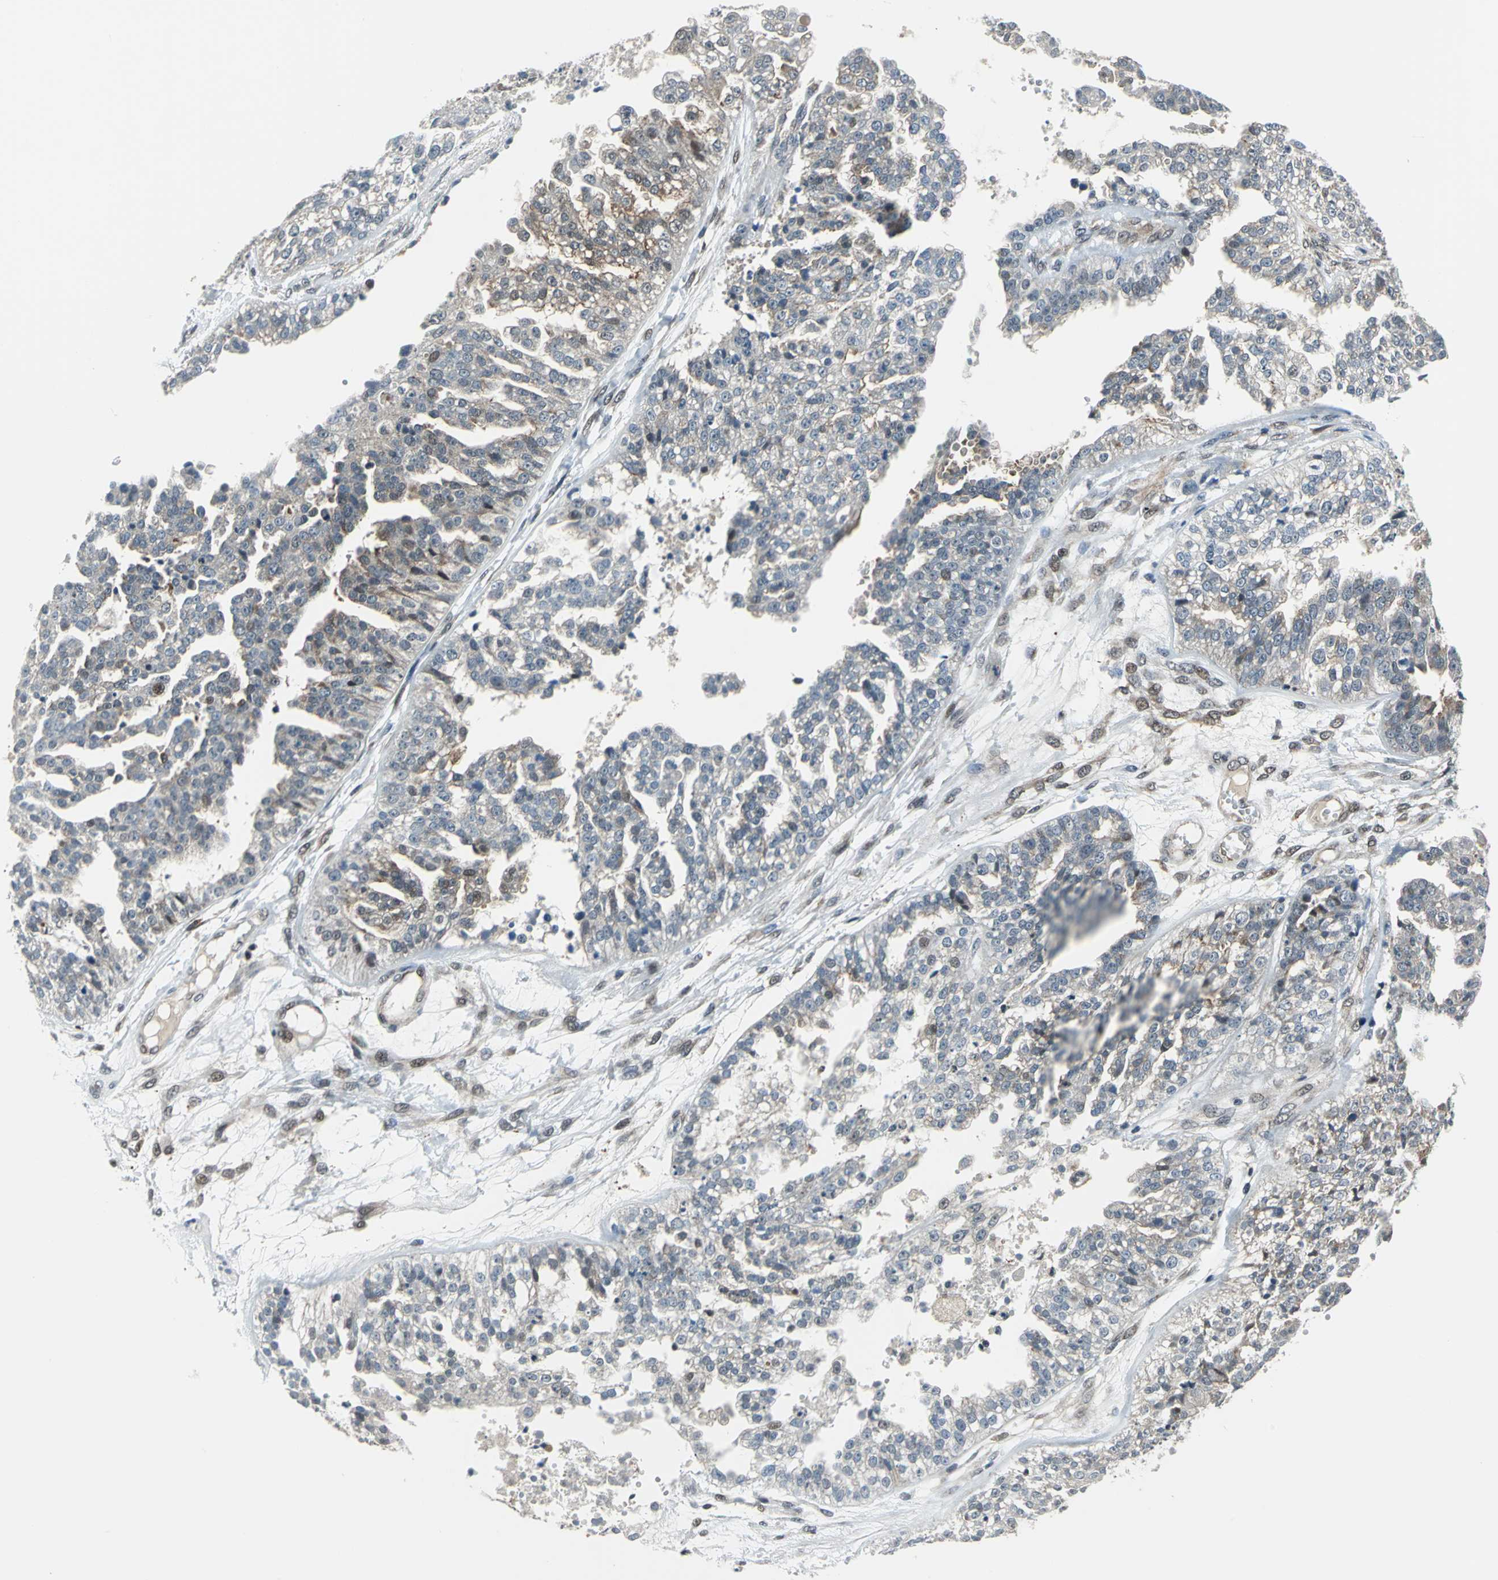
{"staining": {"intensity": "weak", "quantity": "25%-75%", "location": "cytoplasmic/membranous"}, "tissue": "ovarian cancer", "cell_type": "Tumor cells", "image_type": "cancer", "snomed": [{"axis": "morphology", "description": "Carcinoma, NOS"}, {"axis": "topography", "description": "Soft tissue"}, {"axis": "topography", "description": "Ovary"}], "caption": "Brown immunohistochemical staining in human carcinoma (ovarian) reveals weak cytoplasmic/membranous positivity in approximately 25%-75% of tumor cells. The protein of interest is shown in brown color, while the nuclei are stained blue.", "gene": "POLR3K", "patient": {"sex": "female", "age": 54}}